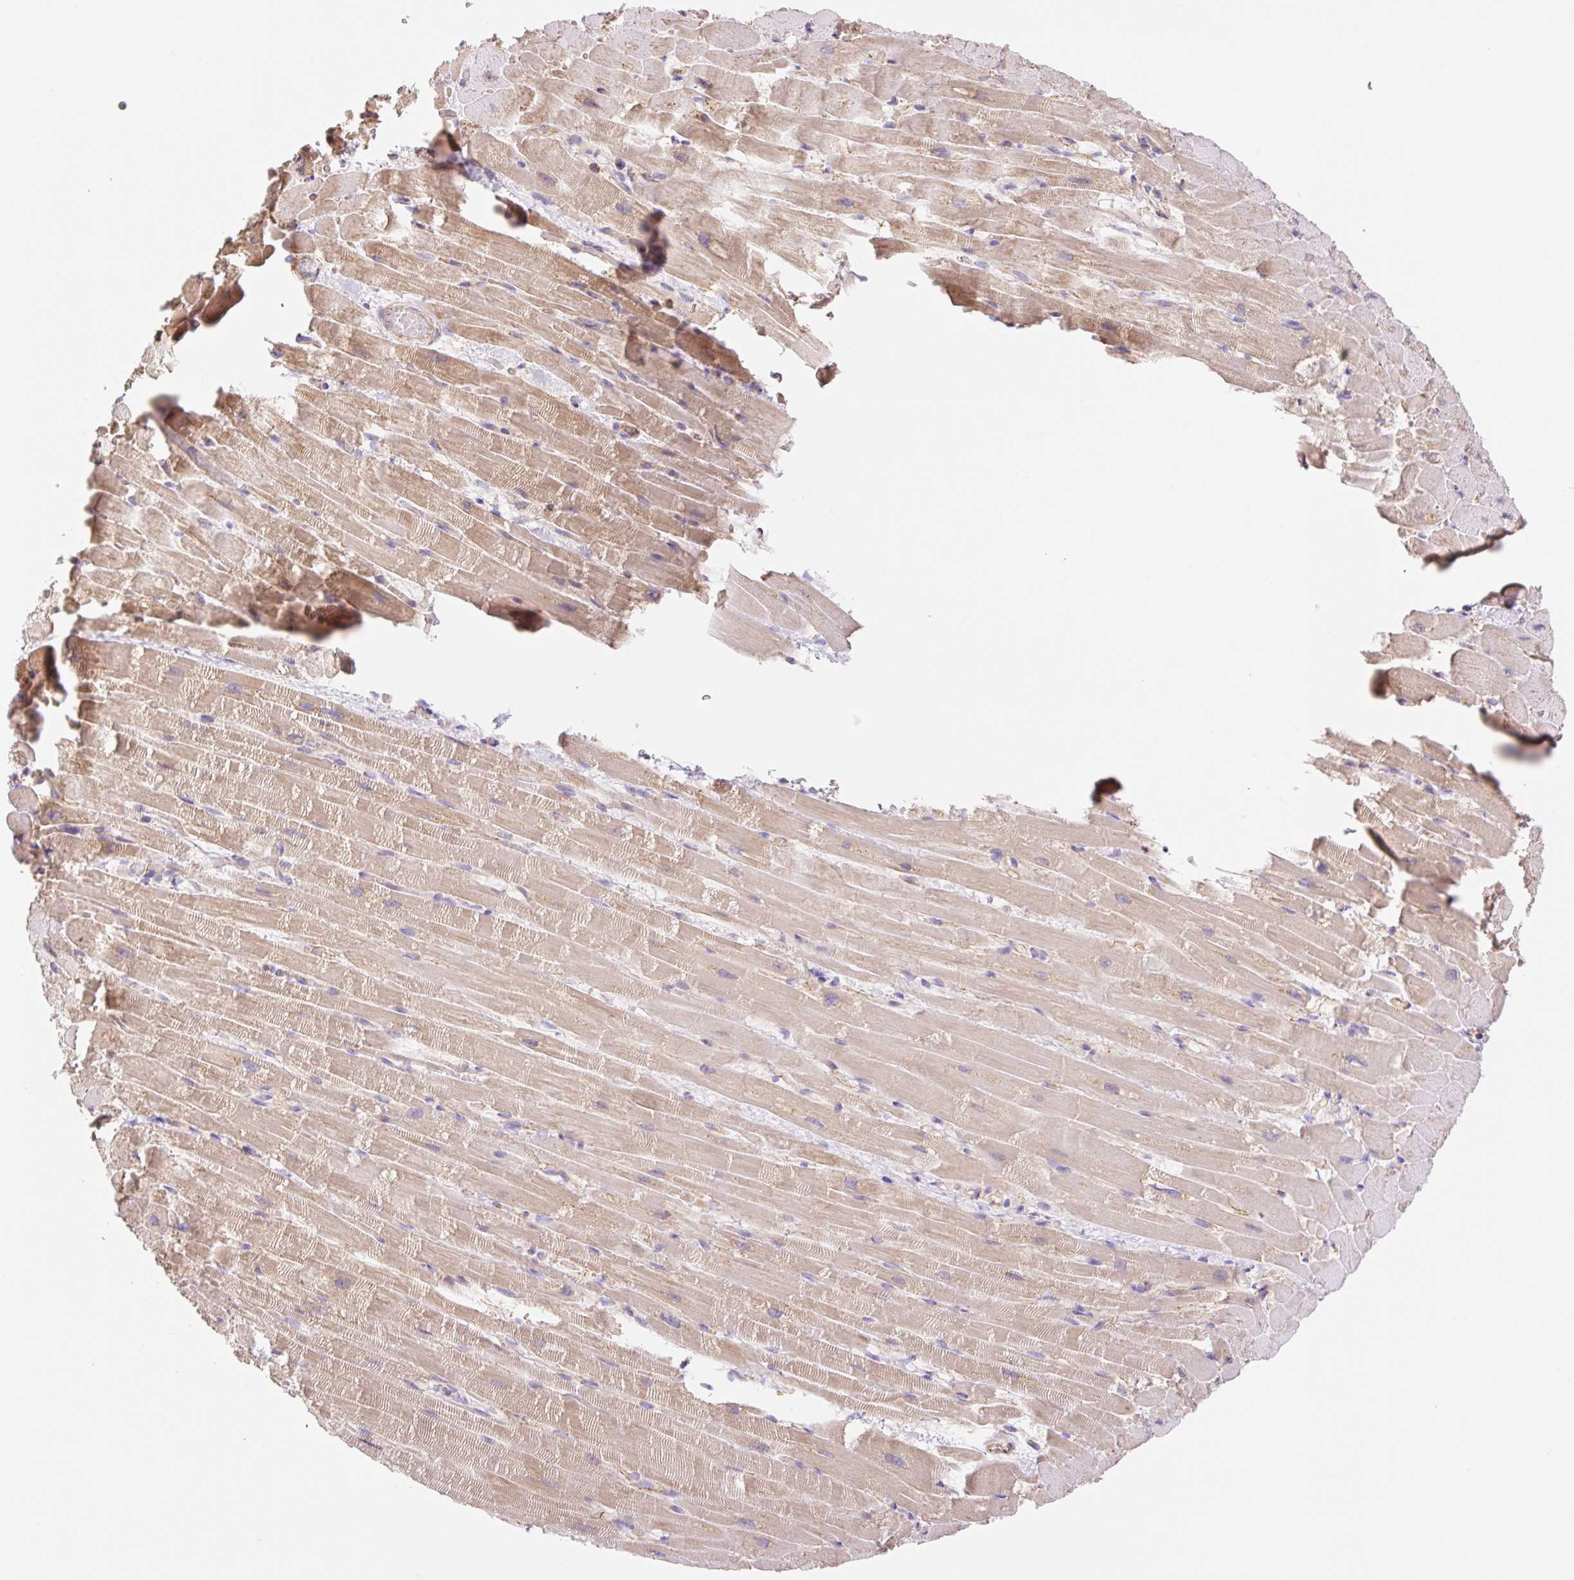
{"staining": {"intensity": "moderate", "quantity": ">75%", "location": "cytoplasmic/membranous"}, "tissue": "heart muscle", "cell_type": "Cardiomyocytes", "image_type": "normal", "snomed": [{"axis": "morphology", "description": "Normal tissue, NOS"}, {"axis": "topography", "description": "Heart"}], "caption": "A micrograph of heart muscle stained for a protein demonstrates moderate cytoplasmic/membranous brown staining in cardiomyocytes. (DAB (3,3'-diaminobenzidine) = brown stain, brightfield microscopy at high magnification).", "gene": "ESAM", "patient": {"sex": "male", "age": 37}}